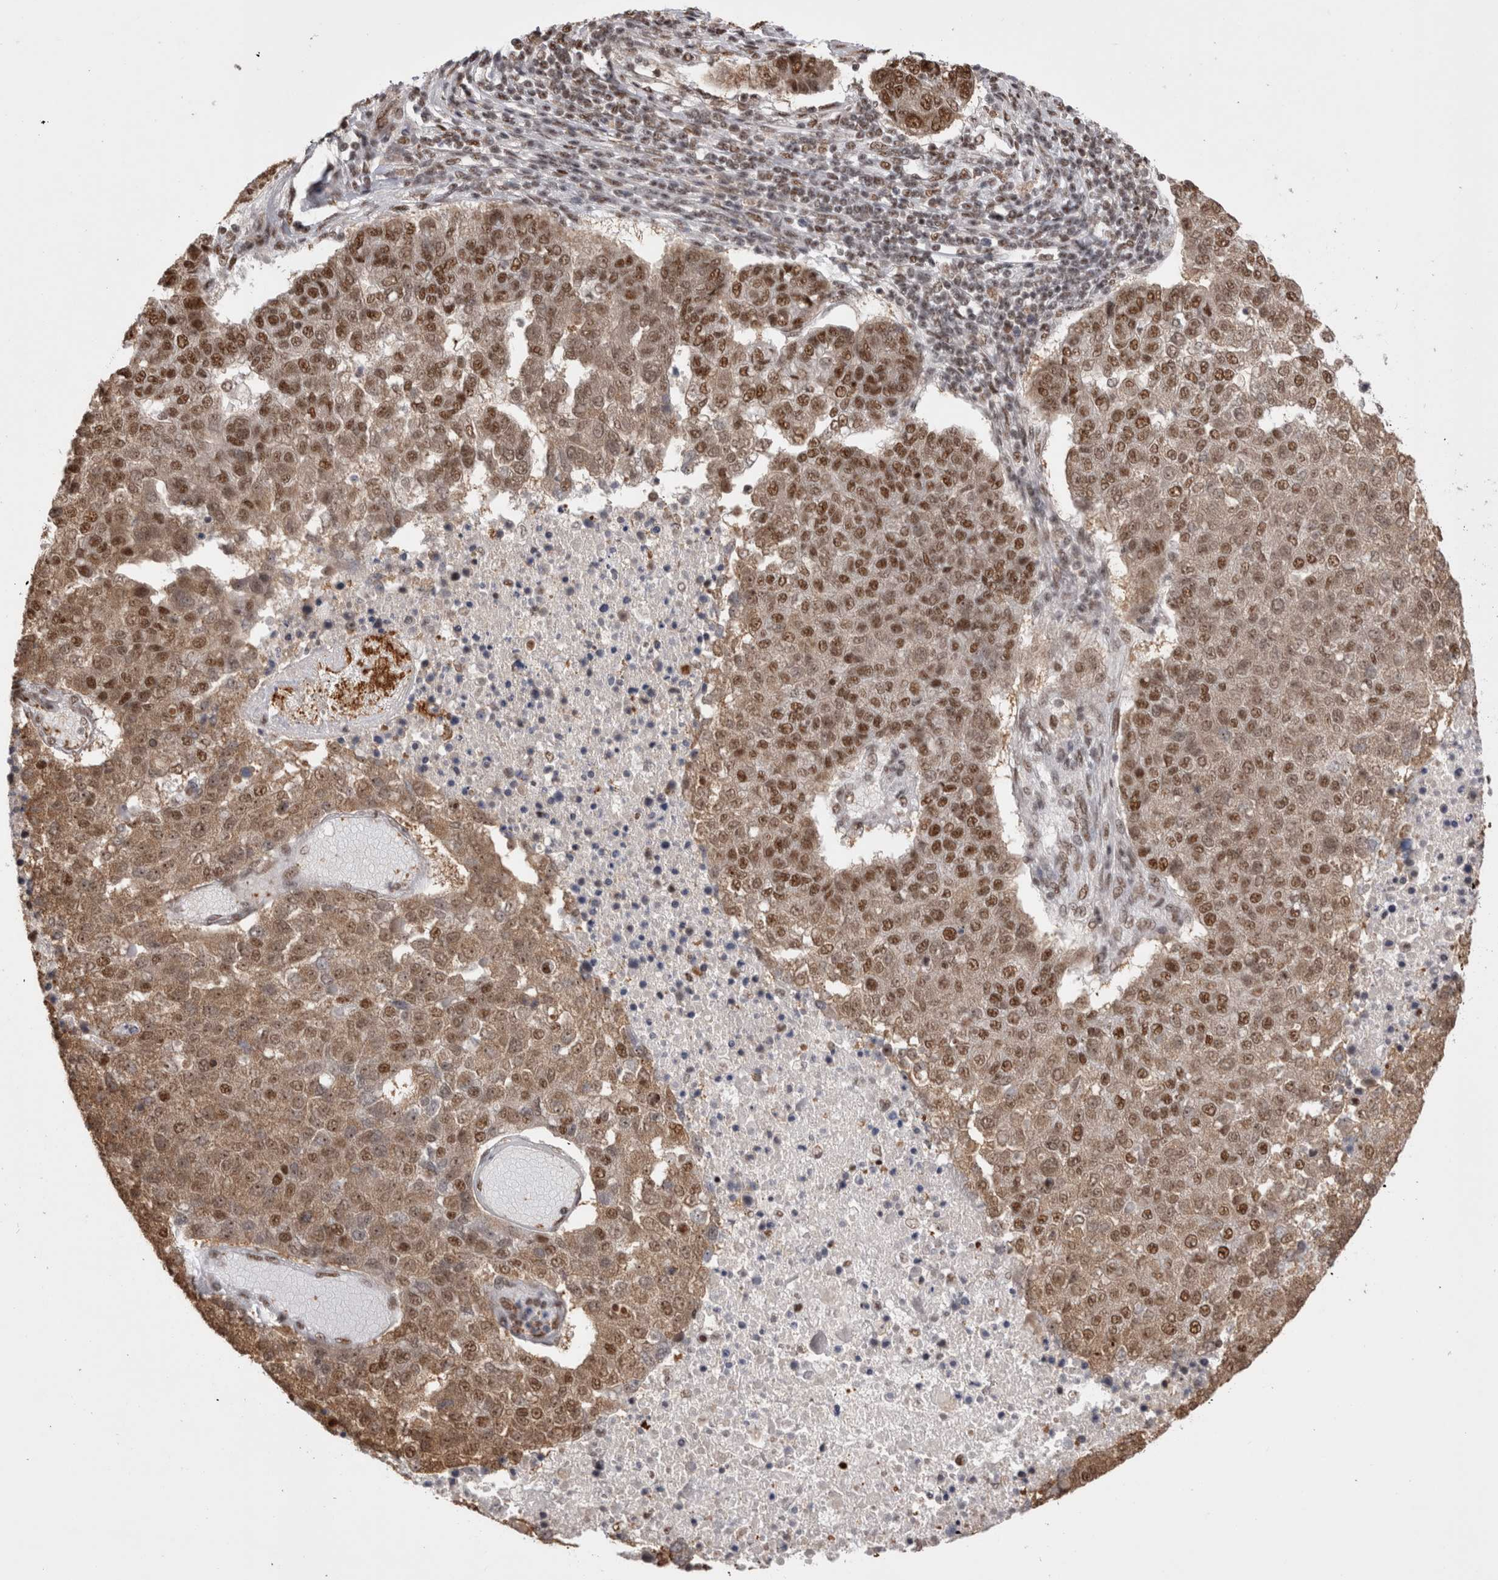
{"staining": {"intensity": "strong", "quantity": ">75%", "location": "nuclear"}, "tissue": "pancreatic cancer", "cell_type": "Tumor cells", "image_type": "cancer", "snomed": [{"axis": "morphology", "description": "Adenocarcinoma, NOS"}, {"axis": "topography", "description": "Pancreas"}], "caption": "Strong nuclear positivity is seen in about >75% of tumor cells in adenocarcinoma (pancreatic). (DAB (3,3'-diaminobenzidine) IHC, brown staining for protein, blue staining for nuclei).", "gene": "EYA2", "patient": {"sex": "female", "age": 61}}